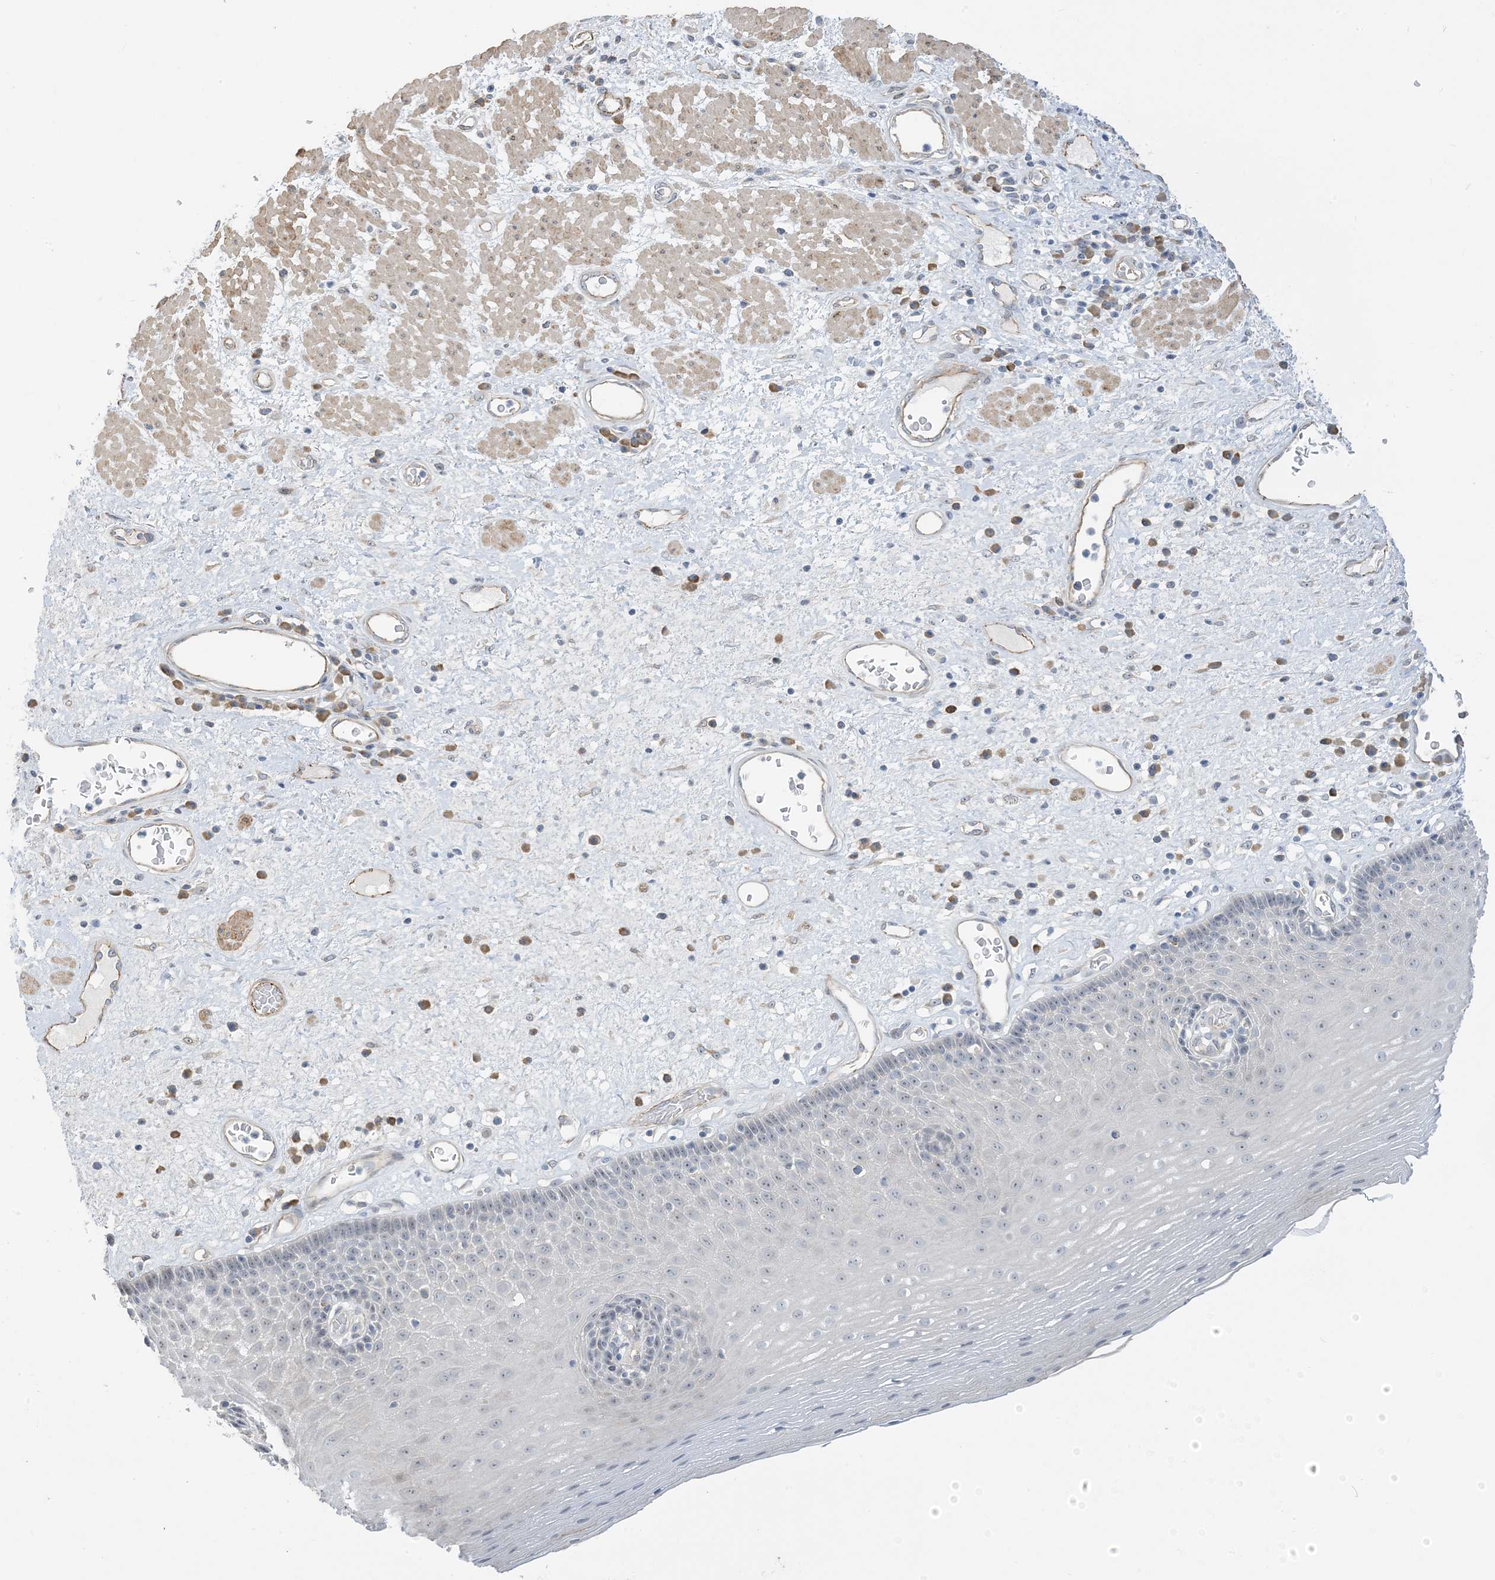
{"staining": {"intensity": "weak", "quantity": "<25%", "location": "nuclear"}, "tissue": "esophagus", "cell_type": "Squamous epithelial cells", "image_type": "normal", "snomed": [{"axis": "morphology", "description": "Normal tissue, NOS"}, {"axis": "morphology", "description": "Adenocarcinoma, NOS"}, {"axis": "topography", "description": "Esophagus"}], "caption": "An immunohistochemistry histopathology image of benign esophagus is shown. There is no staining in squamous epithelial cells of esophagus. (DAB IHC visualized using brightfield microscopy, high magnification).", "gene": "IL36B", "patient": {"sex": "male", "age": 62}}